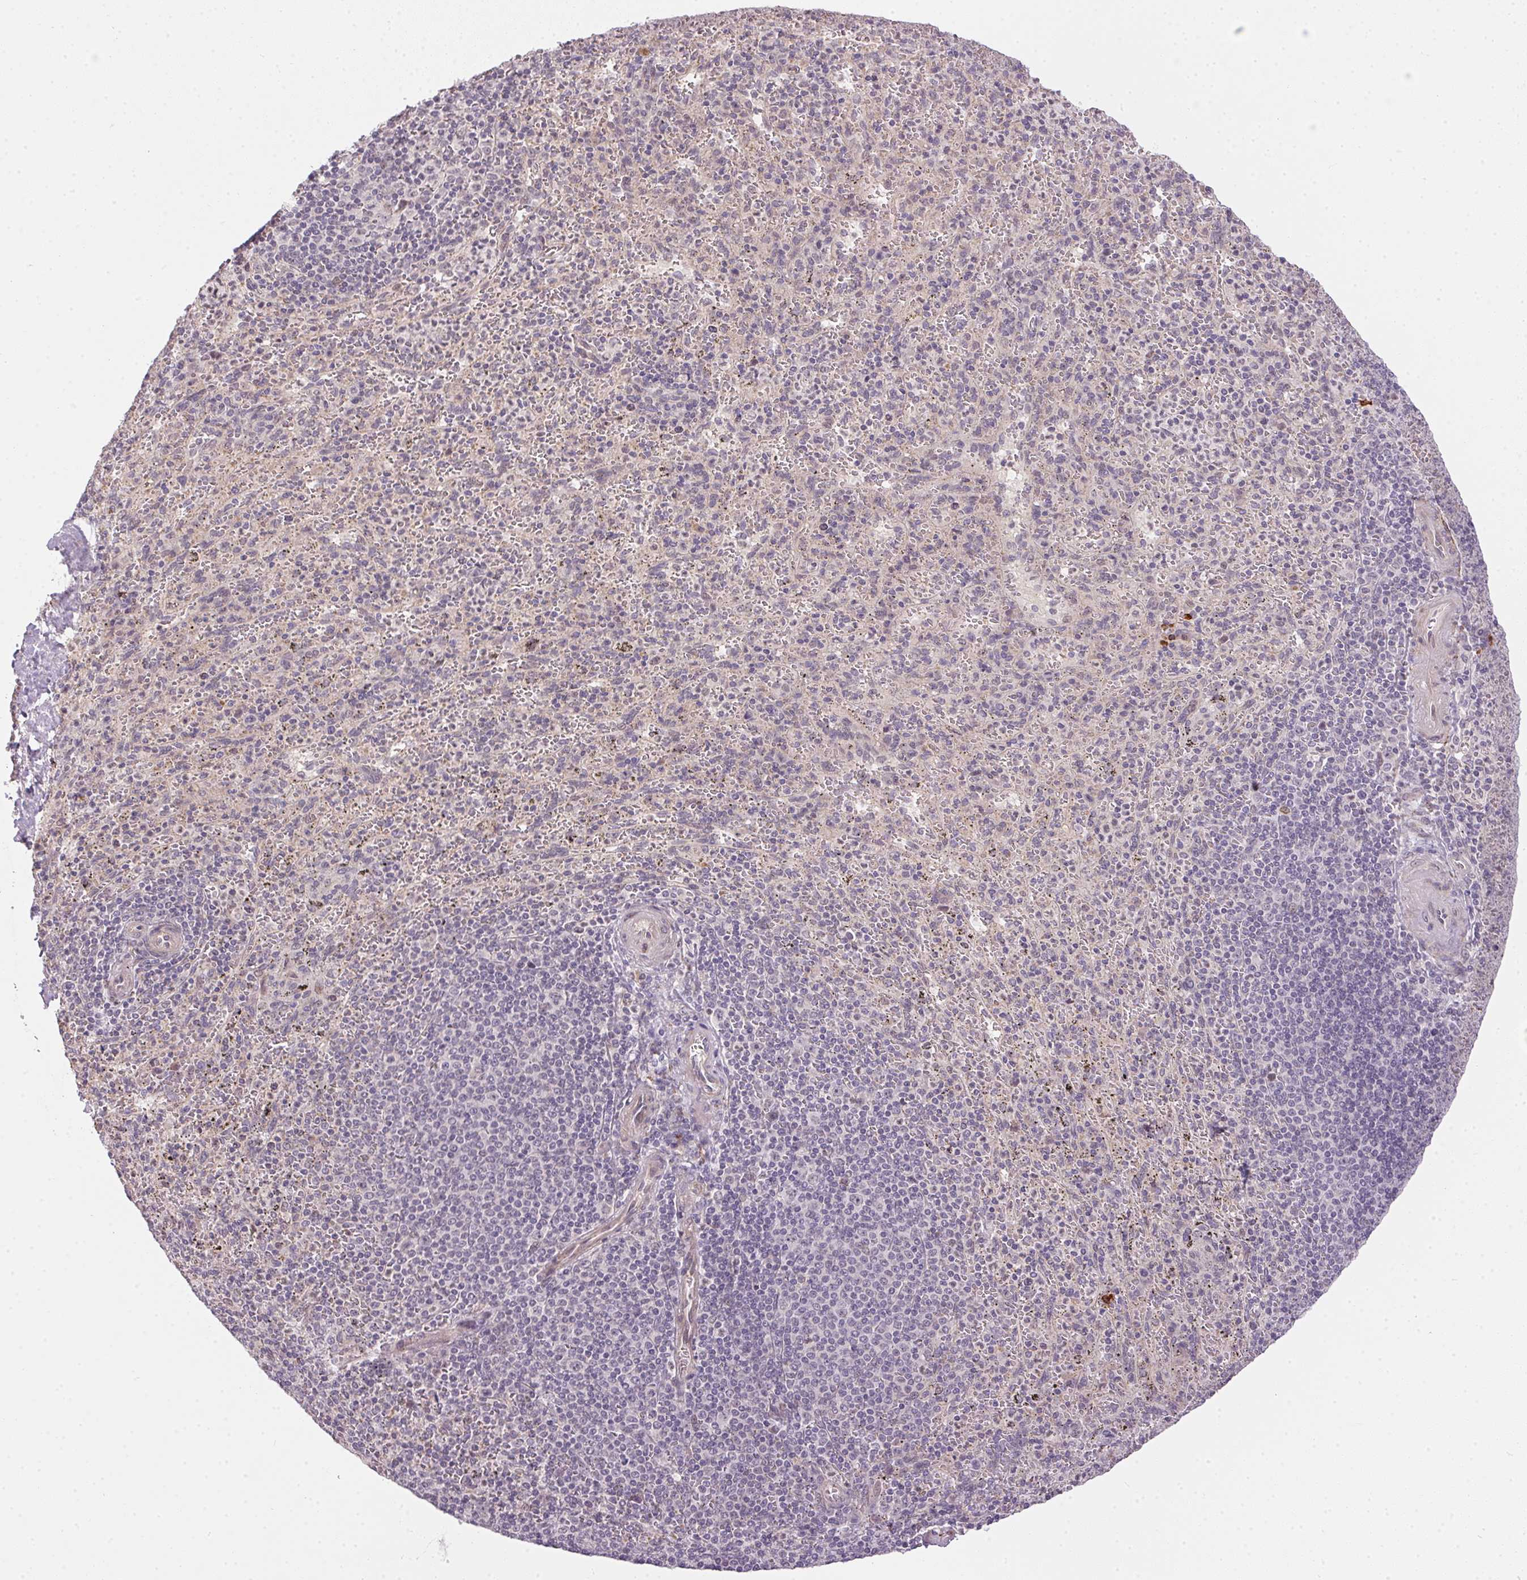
{"staining": {"intensity": "negative", "quantity": "none", "location": "none"}, "tissue": "spleen", "cell_type": "Cells in red pulp", "image_type": "normal", "snomed": [{"axis": "morphology", "description": "Normal tissue, NOS"}, {"axis": "topography", "description": "Spleen"}], "caption": "Immunohistochemistry of unremarkable spleen displays no expression in cells in red pulp. The staining is performed using DAB (3,3'-diaminobenzidine) brown chromogen with nuclei counter-stained in using hematoxylin.", "gene": "CFAP92", "patient": {"sex": "male", "age": 57}}